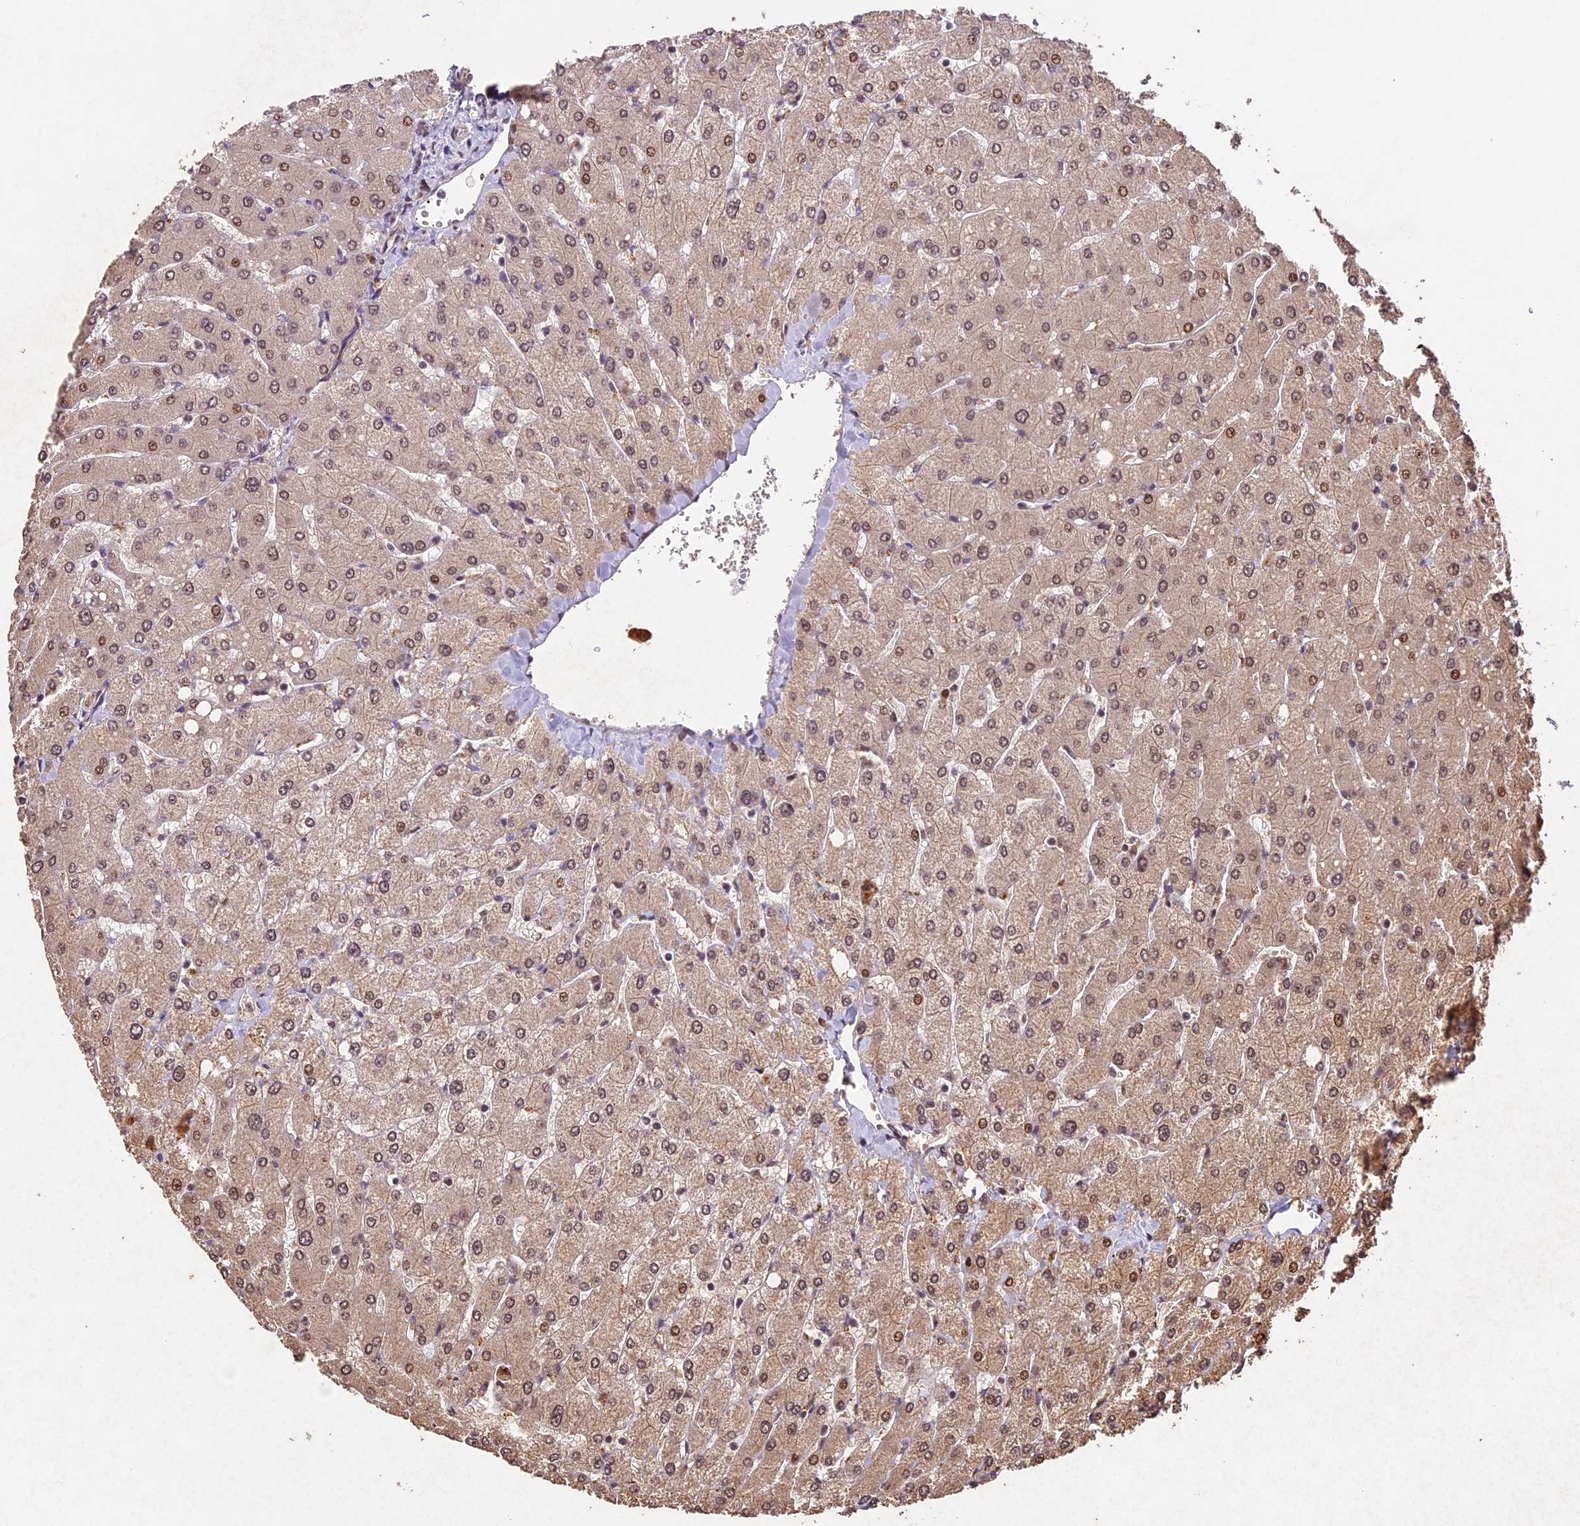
{"staining": {"intensity": "moderate", "quantity": ">75%", "location": "cytoplasmic/membranous,nuclear"}, "tissue": "liver", "cell_type": "Hepatocytes", "image_type": "normal", "snomed": [{"axis": "morphology", "description": "Normal tissue, NOS"}, {"axis": "topography", "description": "Liver"}], "caption": "Human liver stained with a brown dye shows moderate cytoplasmic/membranous,nuclear positive staining in approximately >75% of hepatocytes.", "gene": "CDKN2AIP", "patient": {"sex": "male", "age": 55}}